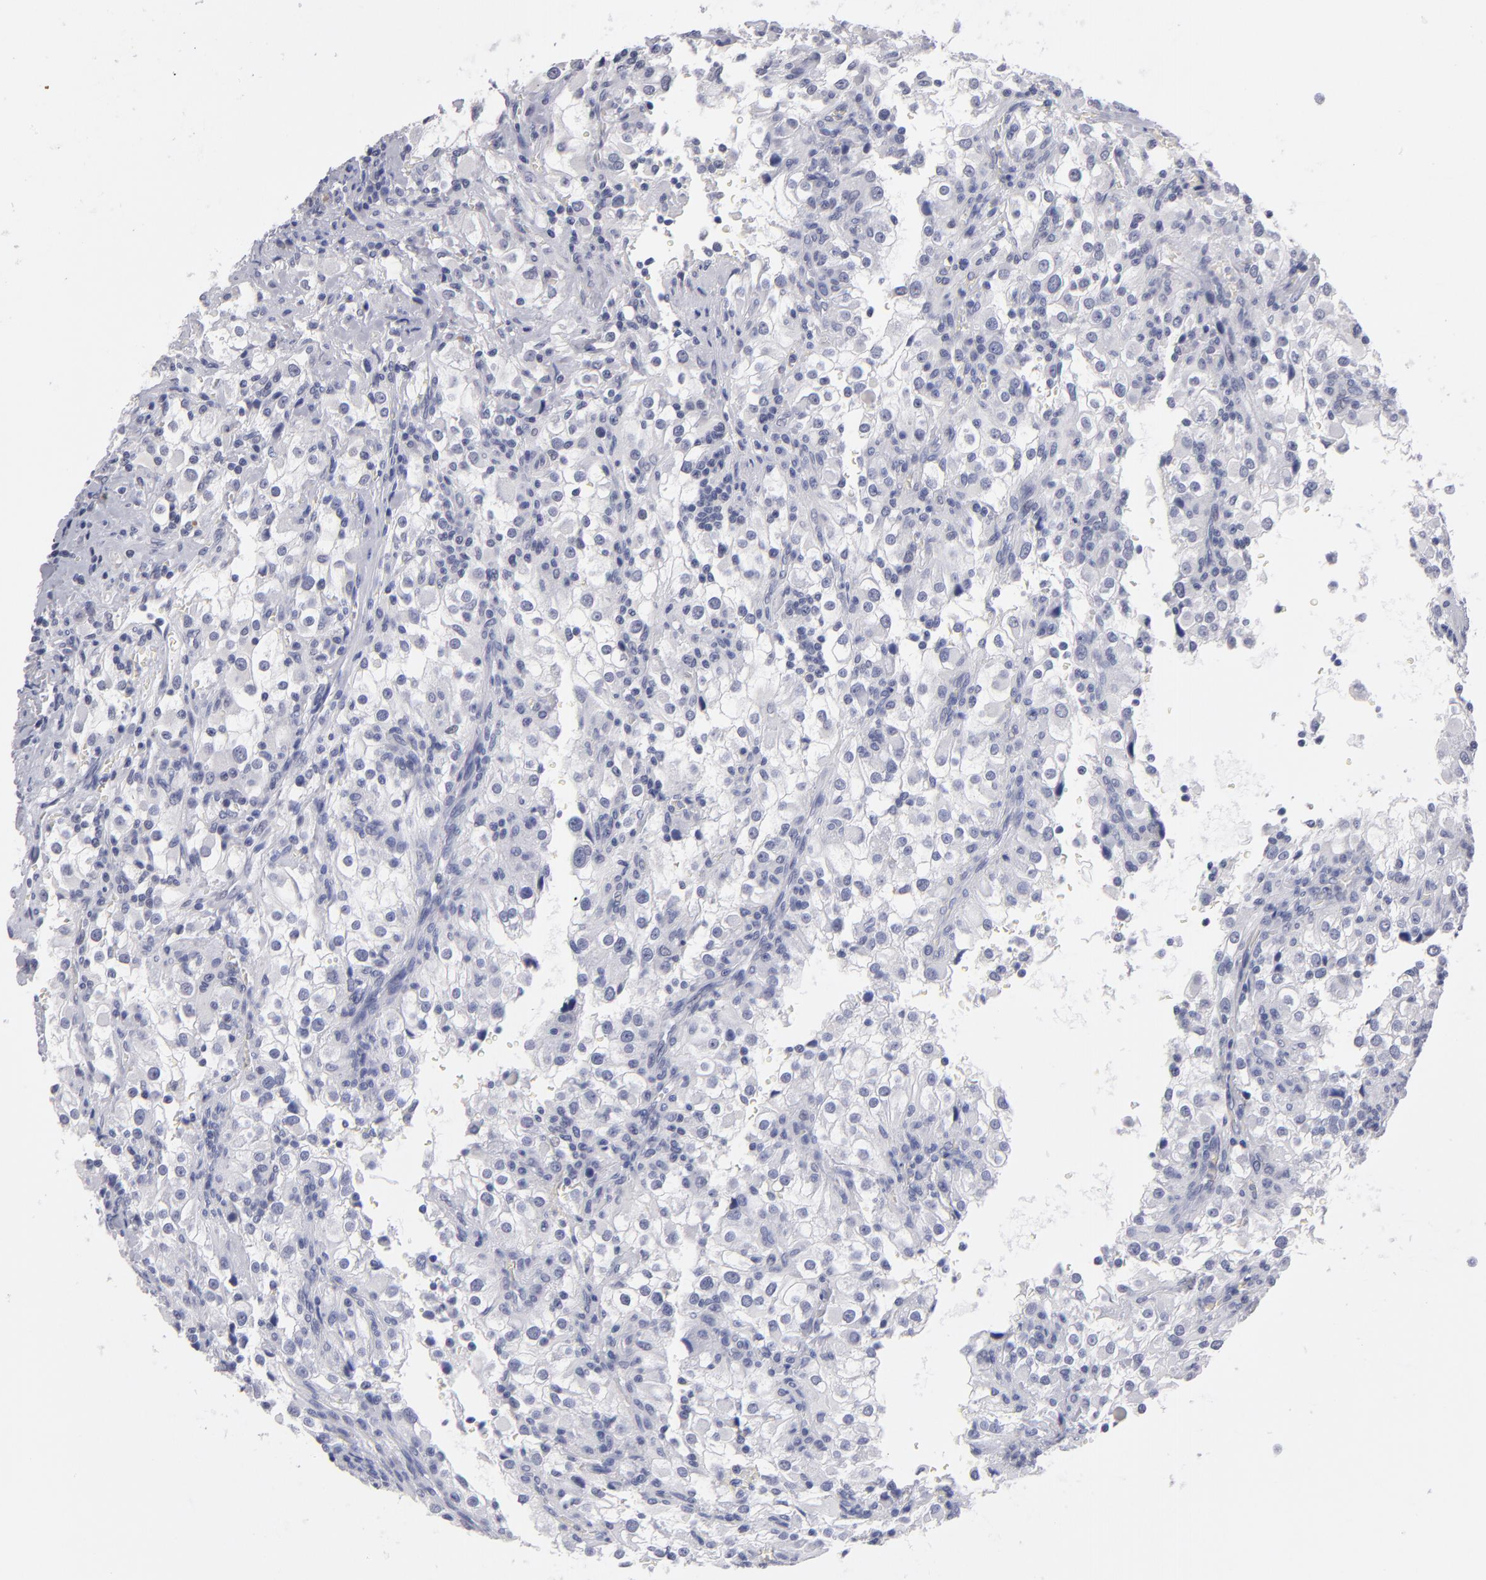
{"staining": {"intensity": "negative", "quantity": "none", "location": "none"}, "tissue": "renal cancer", "cell_type": "Tumor cells", "image_type": "cancer", "snomed": [{"axis": "morphology", "description": "Adenocarcinoma, NOS"}, {"axis": "topography", "description": "Kidney"}], "caption": "There is no significant staining in tumor cells of renal adenocarcinoma.", "gene": "TEX11", "patient": {"sex": "female", "age": 52}}